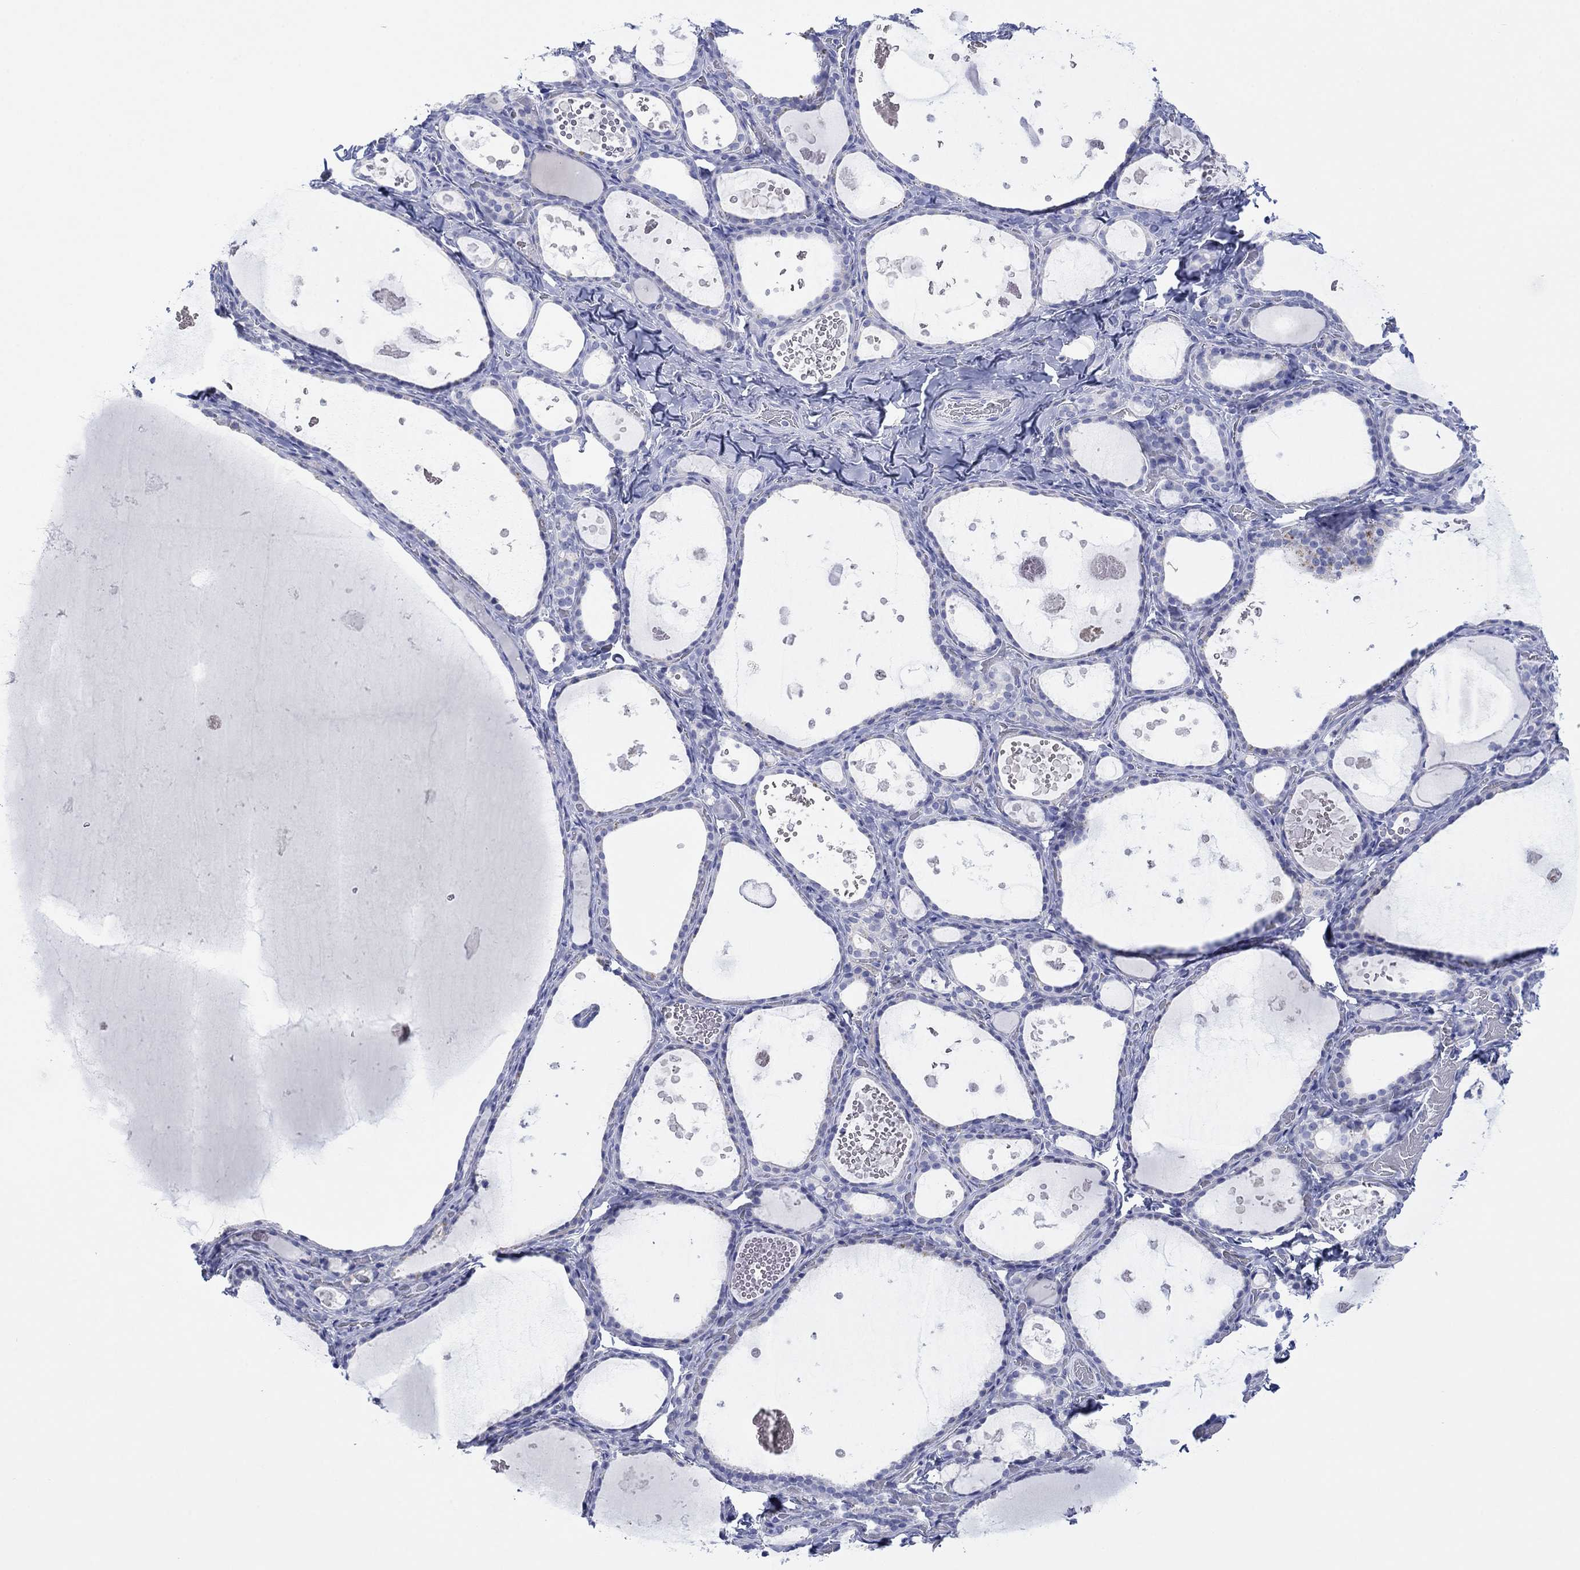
{"staining": {"intensity": "negative", "quantity": "none", "location": "none"}, "tissue": "thyroid gland", "cell_type": "Glandular cells", "image_type": "normal", "snomed": [{"axis": "morphology", "description": "Normal tissue, NOS"}, {"axis": "topography", "description": "Thyroid gland"}], "caption": "The photomicrograph shows no staining of glandular cells in unremarkable thyroid gland.", "gene": "MLANA", "patient": {"sex": "female", "age": 56}}